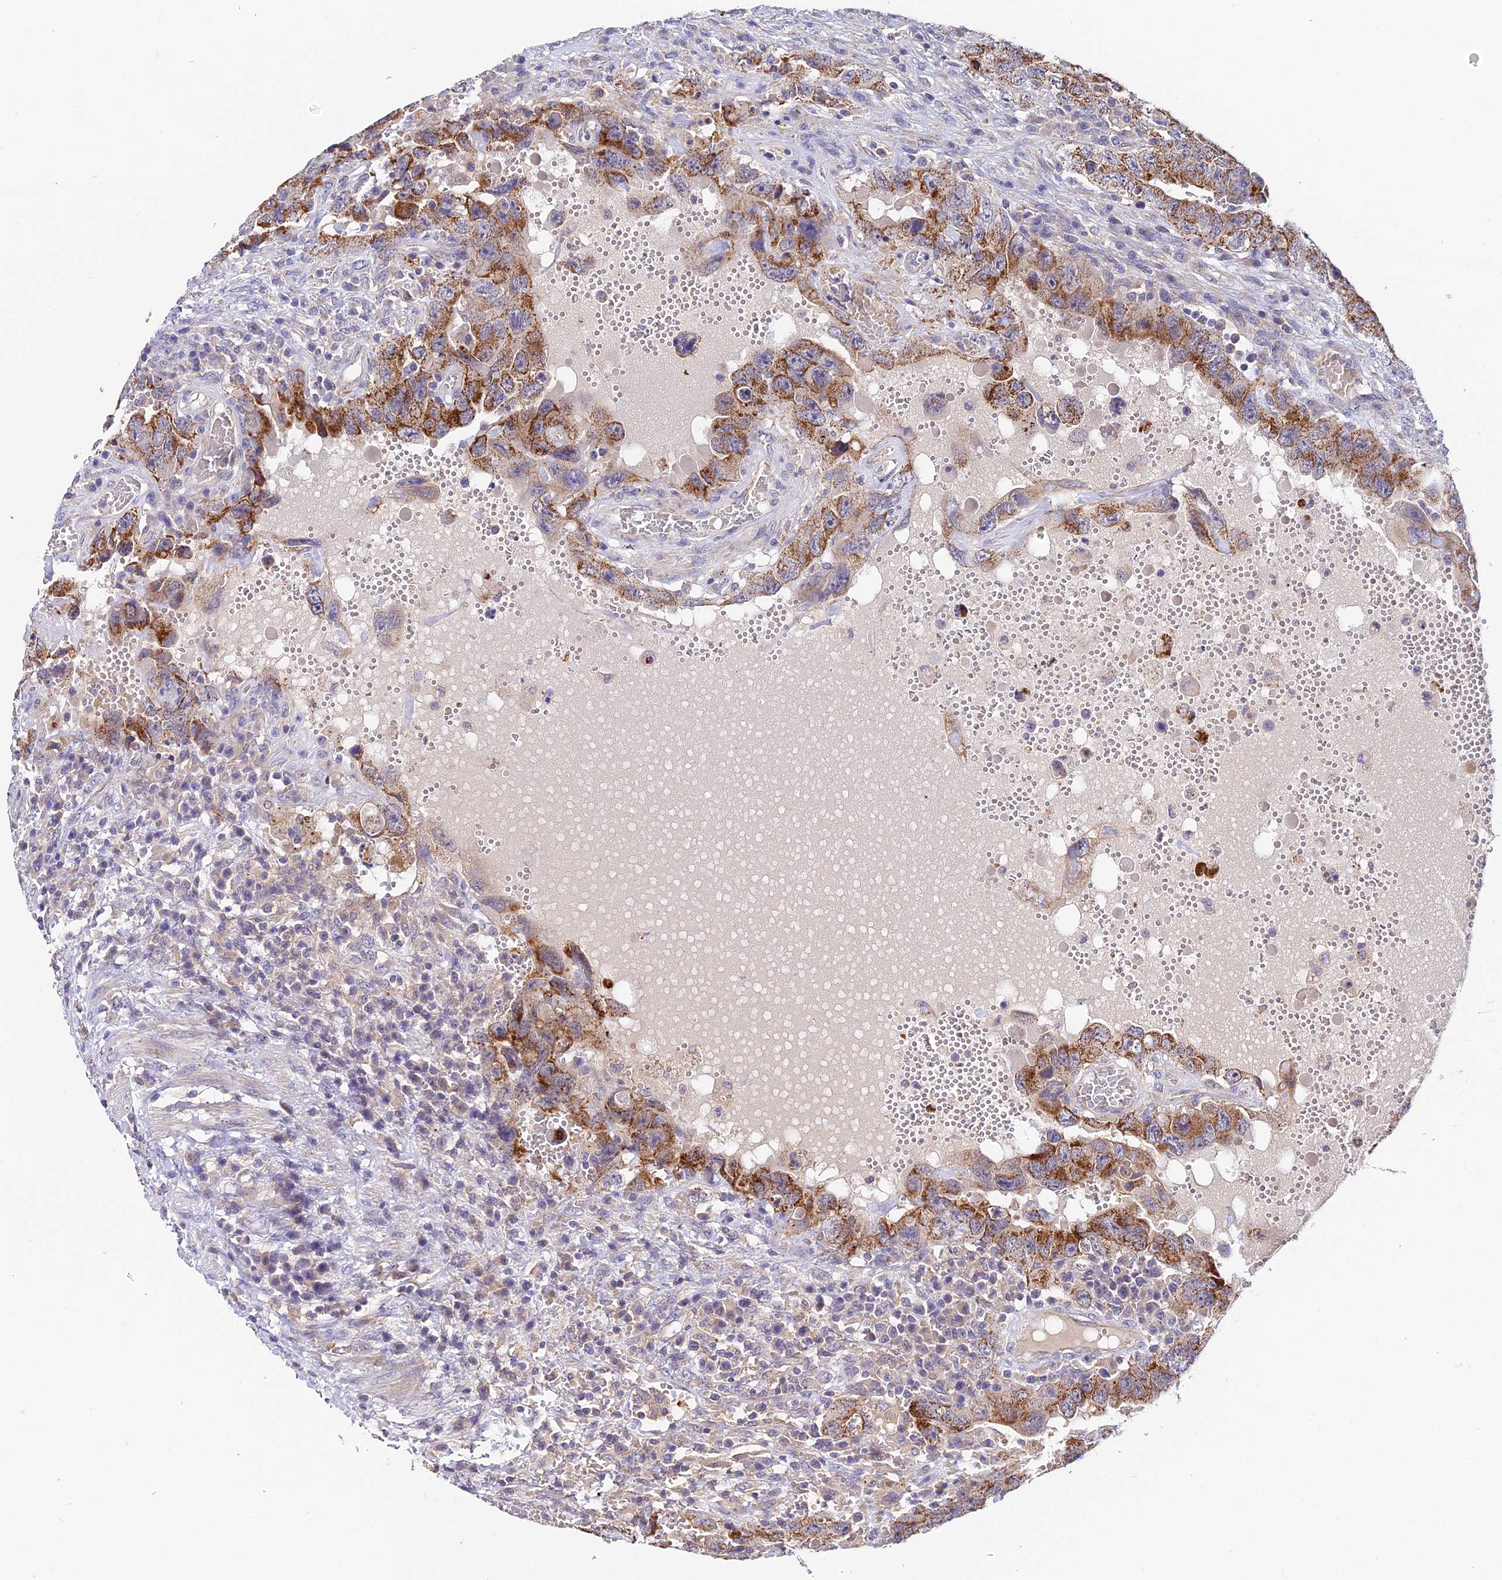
{"staining": {"intensity": "moderate", "quantity": ">75%", "location": "cytoplasmic/membranous"}, "tissue": "testis cancer", "cell_type": "Tumor cells", "image_type": "cancer", "snomed": [{"axis": "morphology", "description": "Carcinoma, Embryonal, NOS"}, {"axis": "topography", "description": "Testis"}], "caption": "This is an image of immunohistochemistry (IHC) staining of testis cancer, which shows moderate positivity in the cytoplasmic/membranous of tumor cells.", "gene": "ZBED8", "patient": {"sex": "male", "age": 26}}